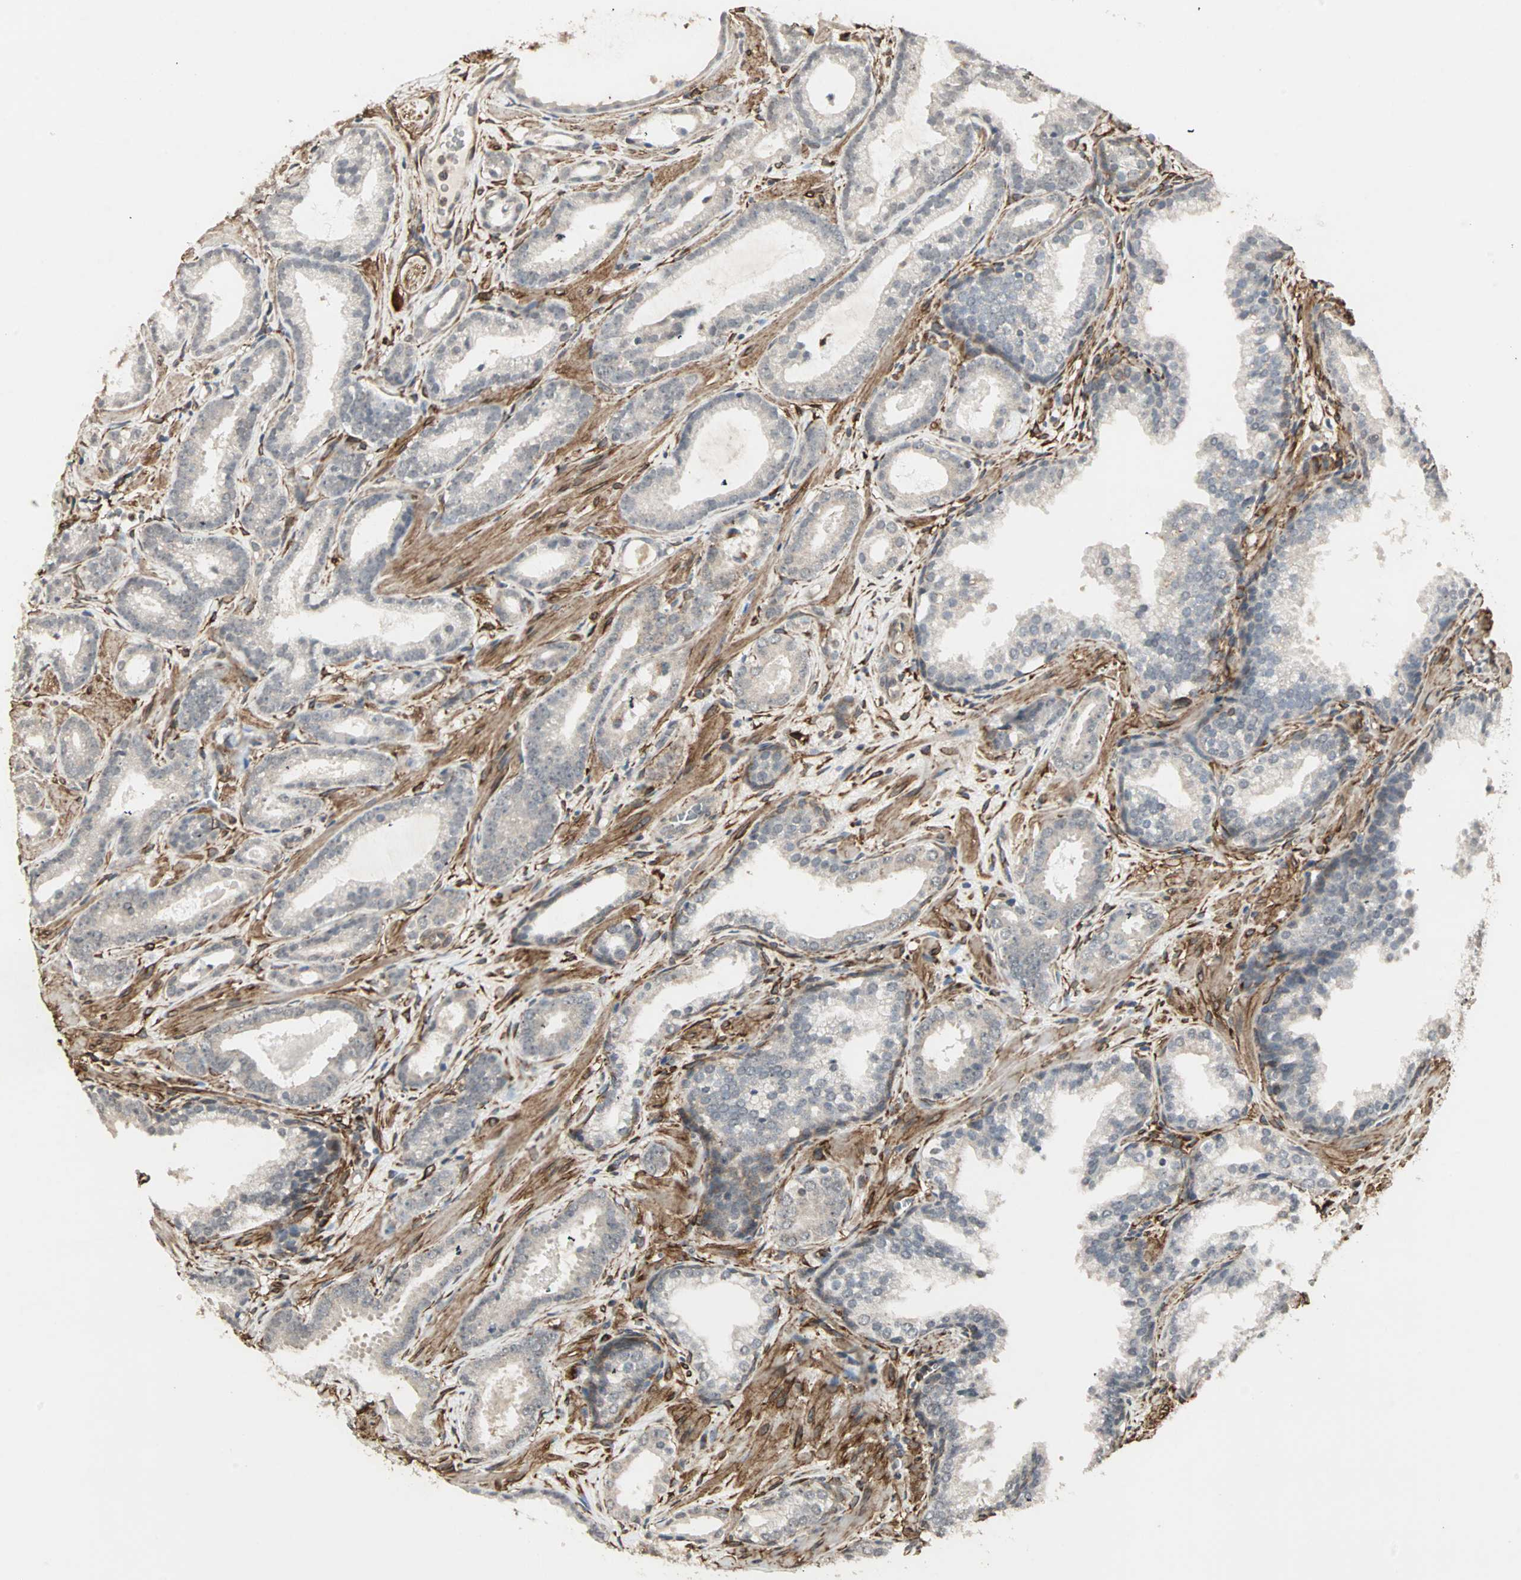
{"staining": {"intensity": "weak", "quantity": "25%-75%", "location": "cytoplasmic/membranous"}, "tissue": "prostate cancer", "cell_type": "Tumor cells", "image_type": "cancer", "snomed": [{"axis": "morphology", "description": "Adenocarcinoma, Low grade"}, {"axis": "topography", "description": "Prostate"}], "caption": "Brown immunohistochemical staining in prostate cancer demonstrates weak cytoplasmic/membranous positivity in about 25%-75% of tumor cells.", "gene": "TRPV4", "patient": {"sex": "male", "age": 57}}